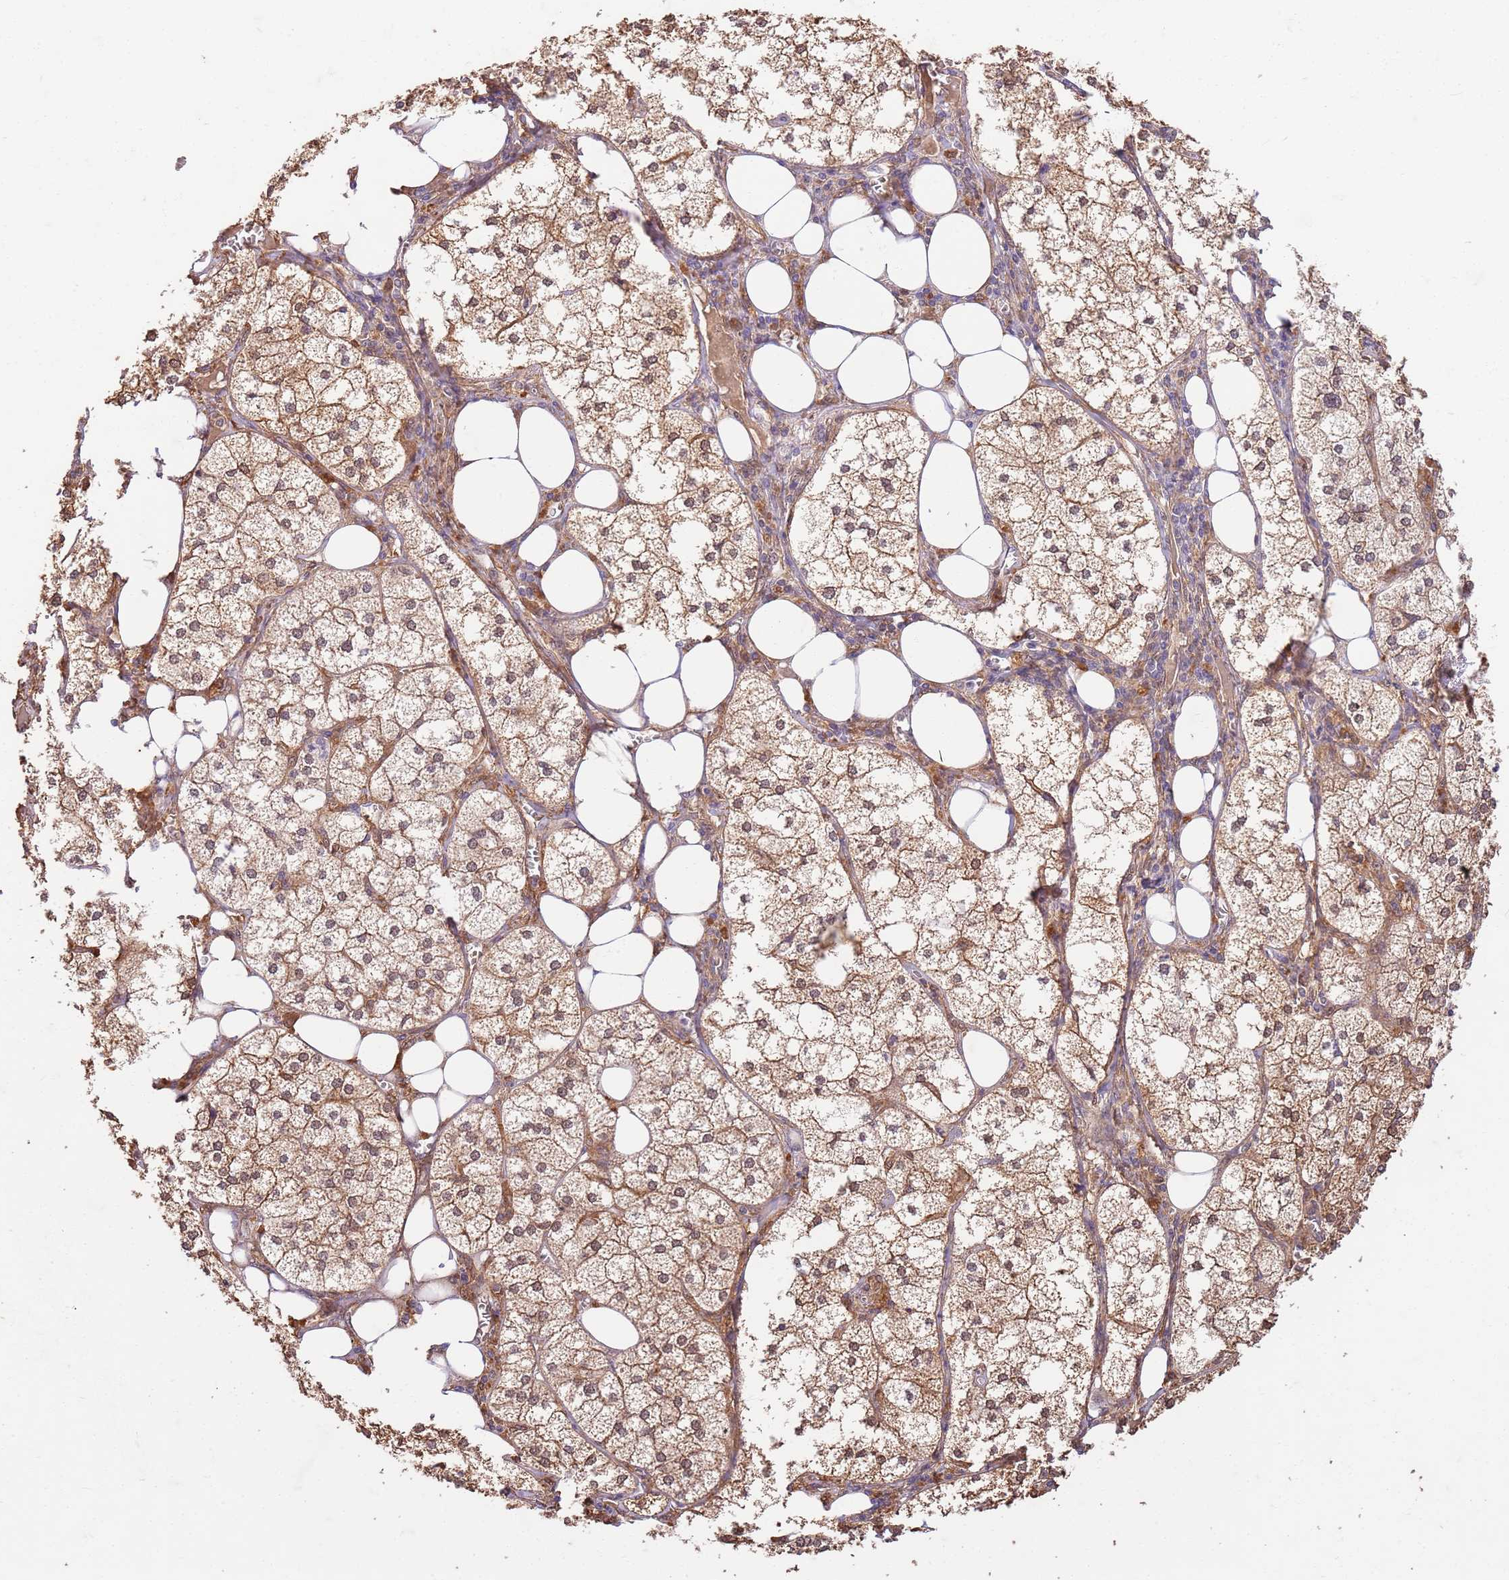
{"staining": {"intensity": "moderate", "quantity": ">75%", "location": "cytoplasmic/membranous,nuclear"}, "tissue": "adrenal gland", "cell_type": "Glandular cells", "image_type": "normal", "snomed": [{"axis": "morphology", "description": "Normal tissue, NOS"}, {"axis": "topography", "description": "Adrenal gland"}], "caption": "This is a micrograph of immunohistochemistry (IHC) staining of normal adrenal gland, which shows moderate staining in the cytoplasmic/membranous,nuclear of glandular cells.", "gene": "UBE3A", "patient": {"sex": "female", "age": 61}}